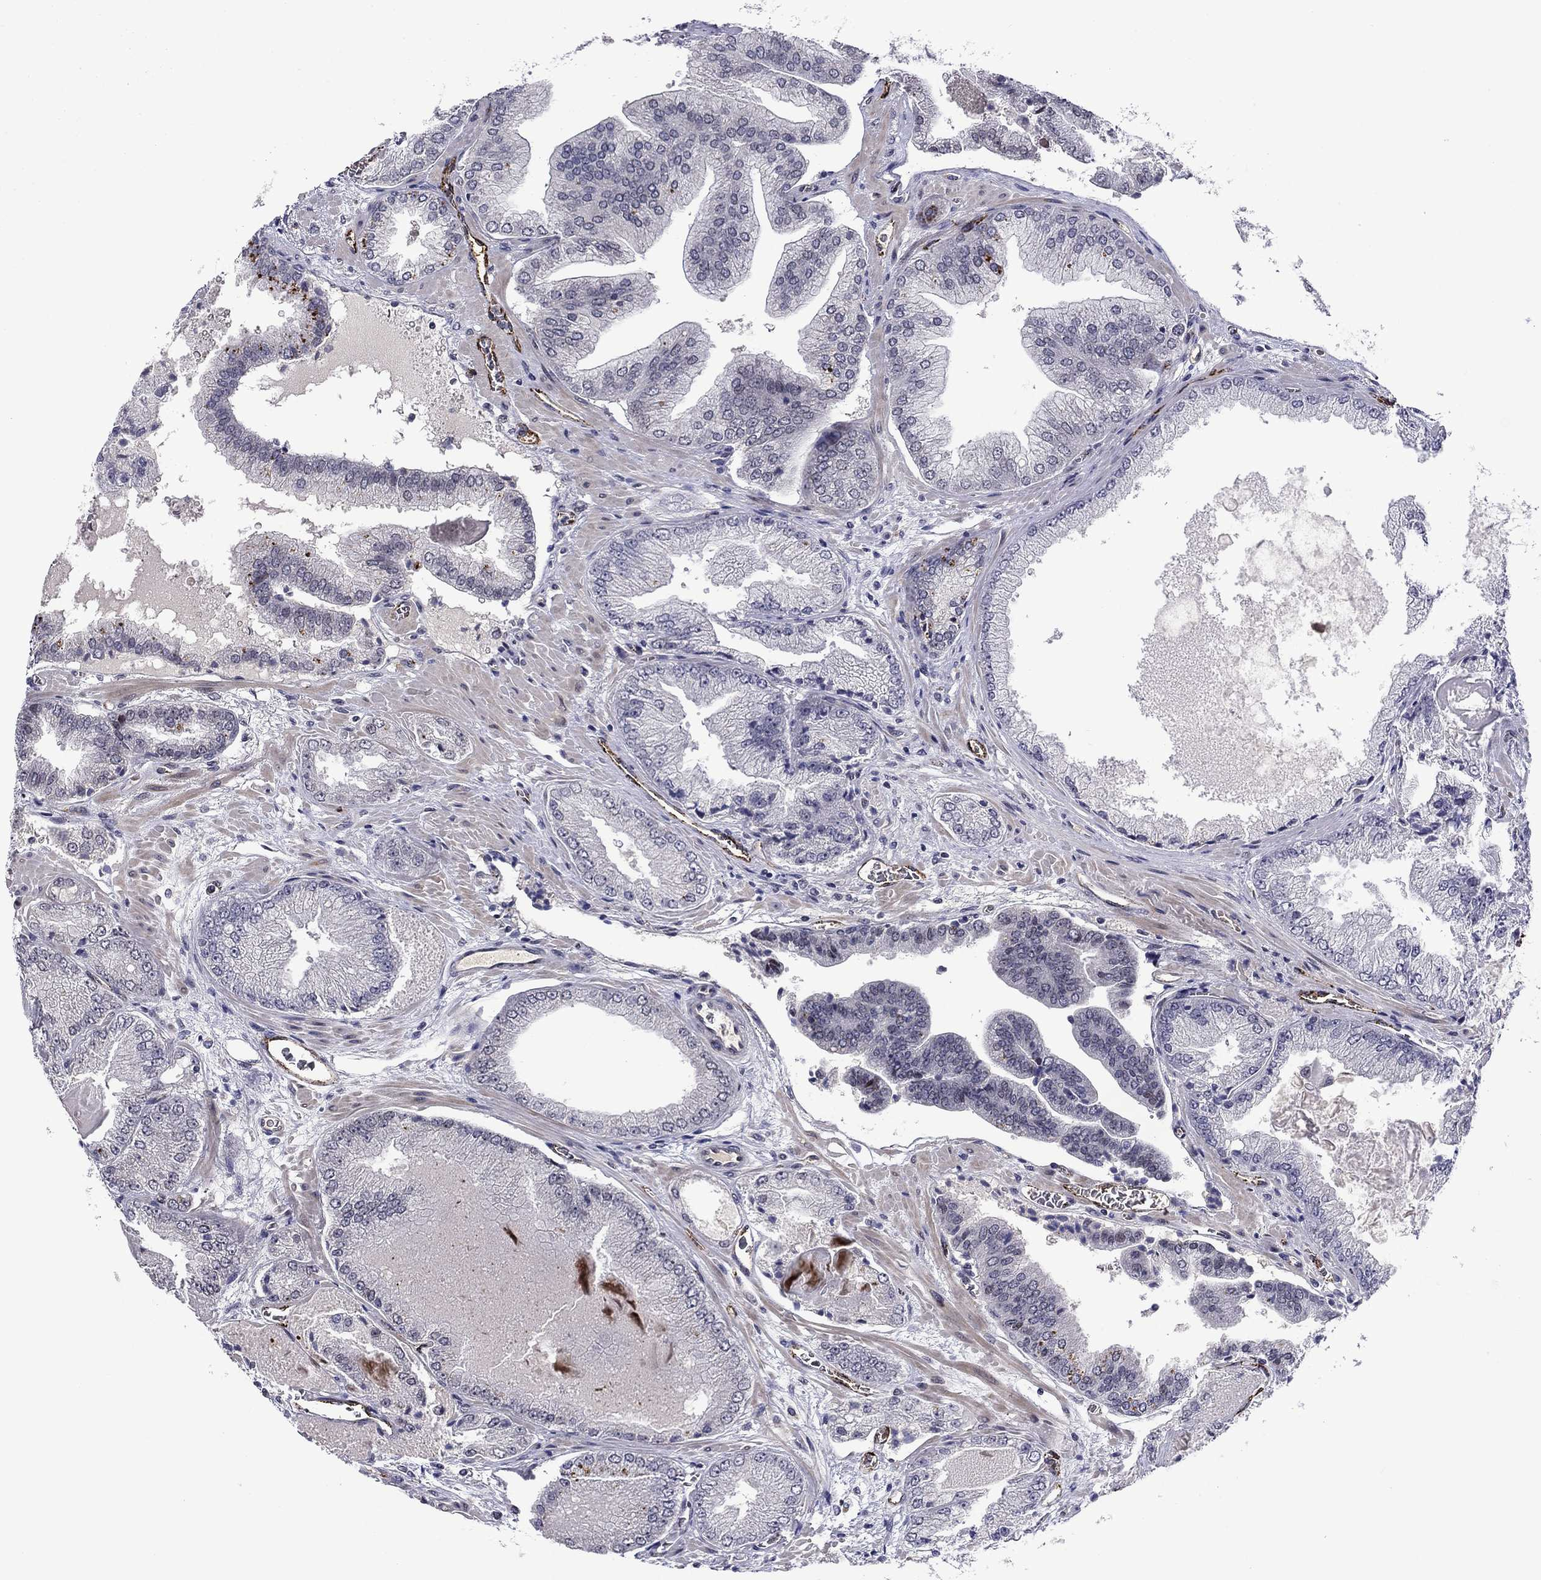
{"staining": {"intensity": "negative", "quantity": "none", "location": "none"}, "tissue": "prostate cancer", "cell_type": "Tumor cells", "image_type": "cancer", "snomed": [{"axis": "morphology", "description": "Adenocarcinoma, Low grade"}, {"axis": "topography", "description": "Prostate"}], "caption": "Immunohistochemical staining of human prostate adenocarcinoma (low-grade) displays no significant positivity in tumor cells.", "gene": "SLITRK1", "patient": {"sex": "male", "age": 72}}